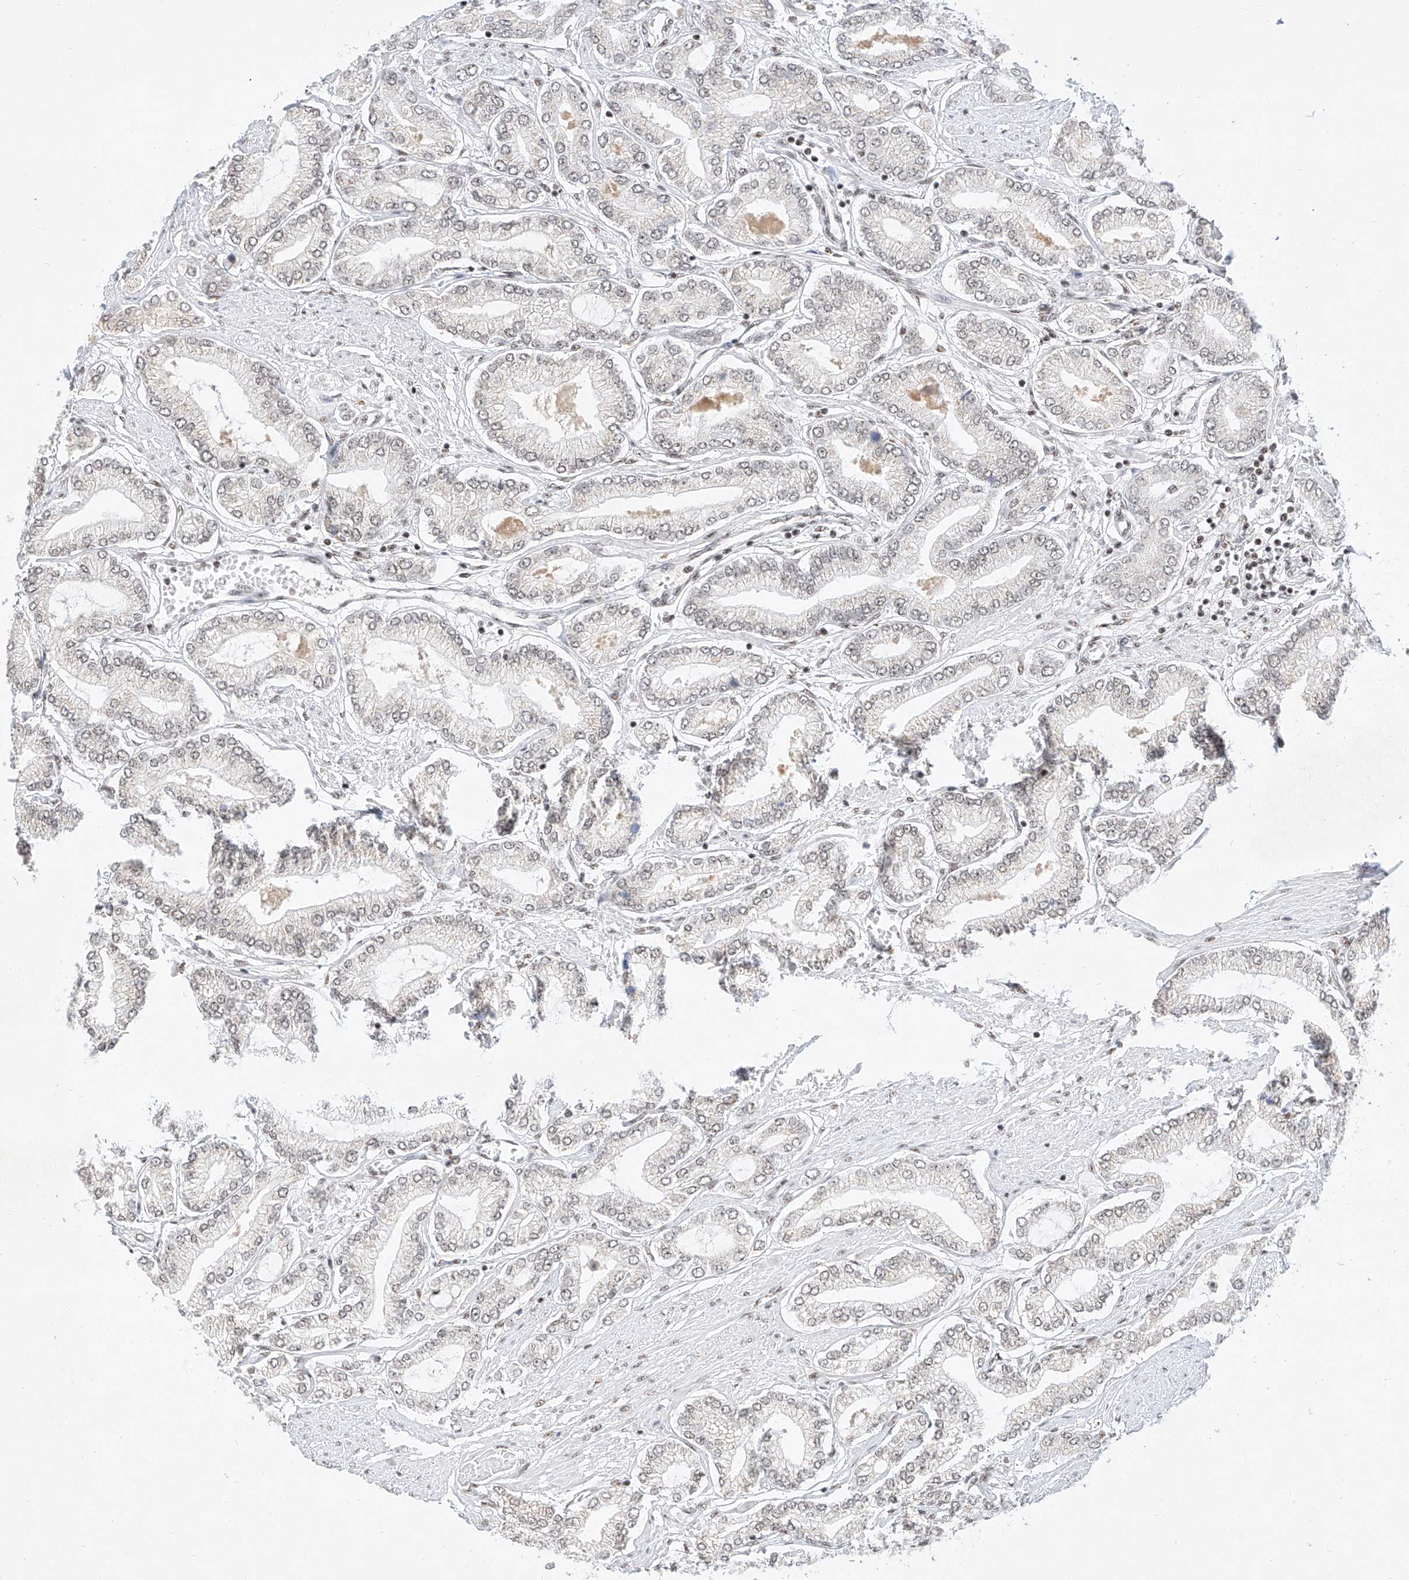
{"staining": {"intensity": "weak", "quantity": "<25%", "location": "nuclear"}, "tissue": "prostate cancer", "cell_type": "Tumor cells", "image_type": "cancer", "snomed": [{"axis": "morphology", "description": "Adenocarcinoma, Low grade"}, {"axis": "topography", "description": "Prostate"}], "caption": "Prostate adenocarcinoma (low-grade) was stained to show a protein in brown. There is no significant staining in tumor cells.", "gene": "NRF1", "patient": {"sex": "male", "age": 63}}